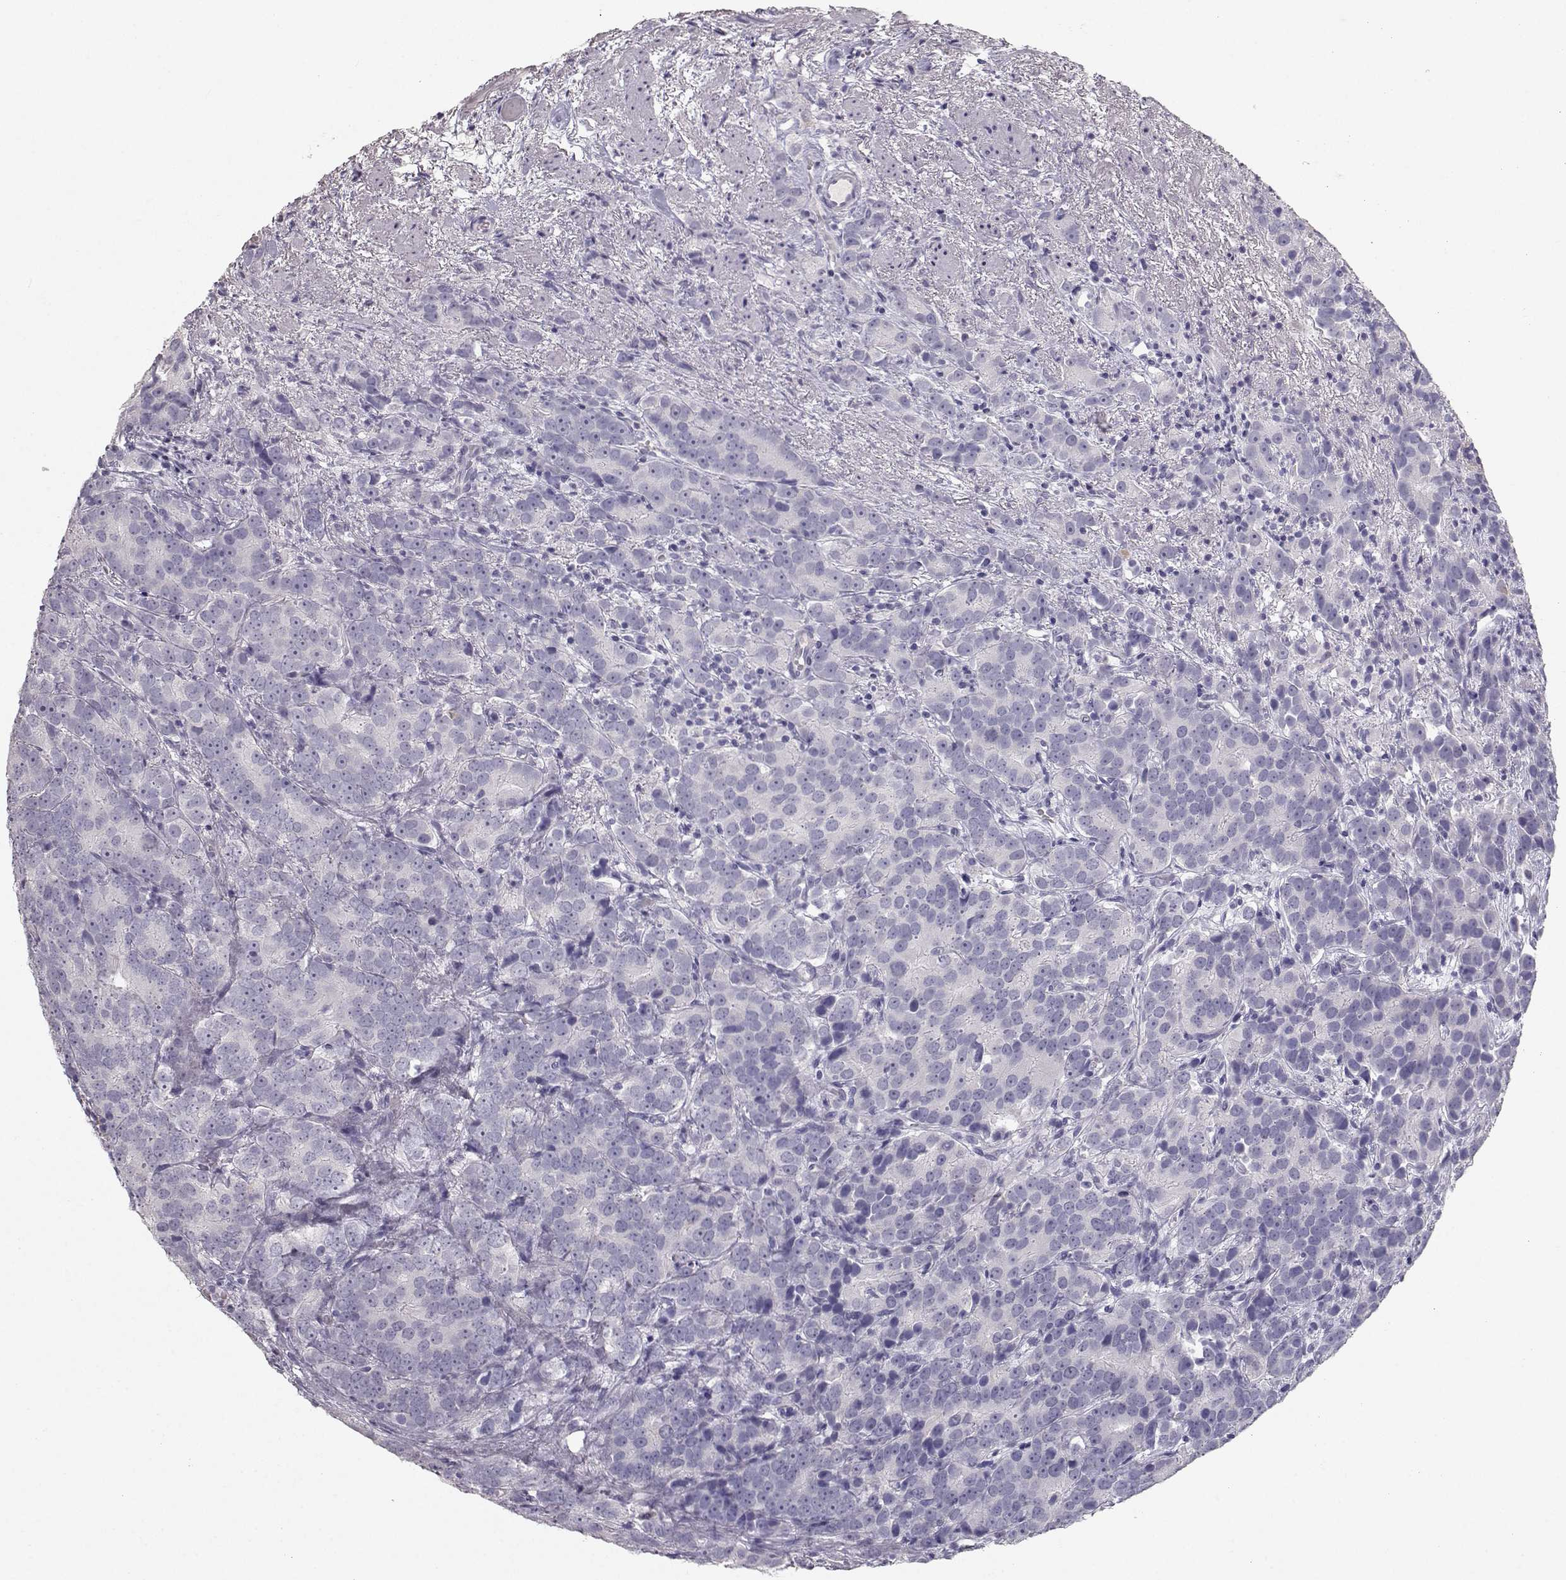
{"staining": {"intensity": "negative", "quantity": "none", "location": "none"}, "tissue": "prostate cancer", "cell_type": "Tumor cells", "image_type": "cancer", "snomed": [{"axis": "morphology", "description": "Adenocarcinoma, High grade"}, {"axis": "topography", "description": "Prostate"}], "caption": "Immunohistochemical staining of prostate cancer displays no significant expression in tumor cells.", "gene": "LAMB3", "patient": {"sex": "male", "age": 90}}